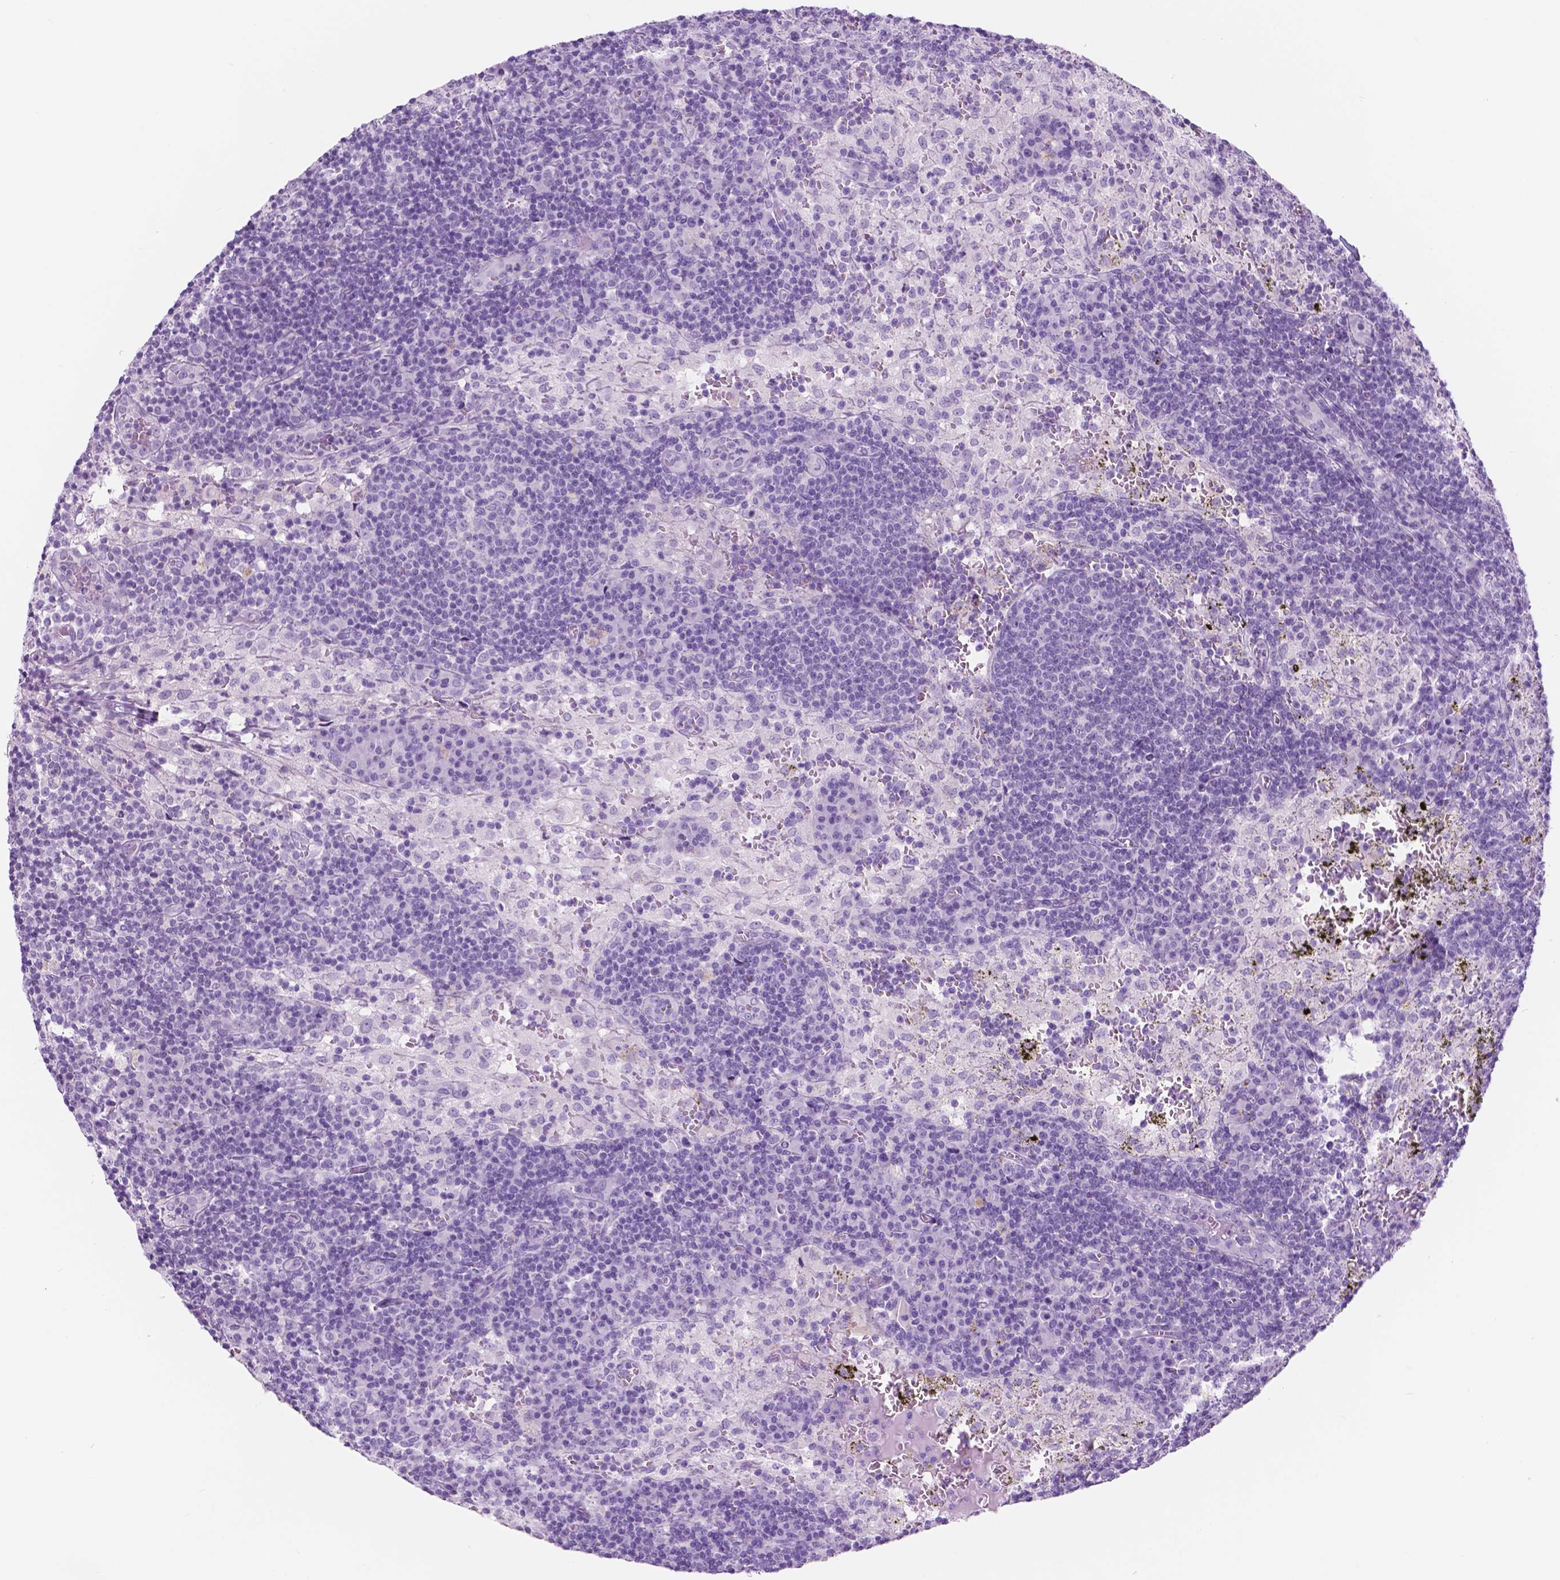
{"staining": {"intensity": "negative", "quantity": "none", "location": "none"}, "tissue": "lymph node", "cell_type": "Germinal center cells", "image_type": "normal", "snomed": [{"axis": "morphology", "description": "Normal tissue, NOS"}, {"axis": "topography", "description": "Lymph node"}], "caption": "Immunohistochemical staining of benign human lymph node displays no significant positivity in germinal center cells. The staining was performed using DAB to visualize the protein expression in brown, while the nuclei were stained in blue with hematoxylin (Magnification: 20x).", "gene": "CUZD1", "patient": {"sex": "male", "age": 62}}